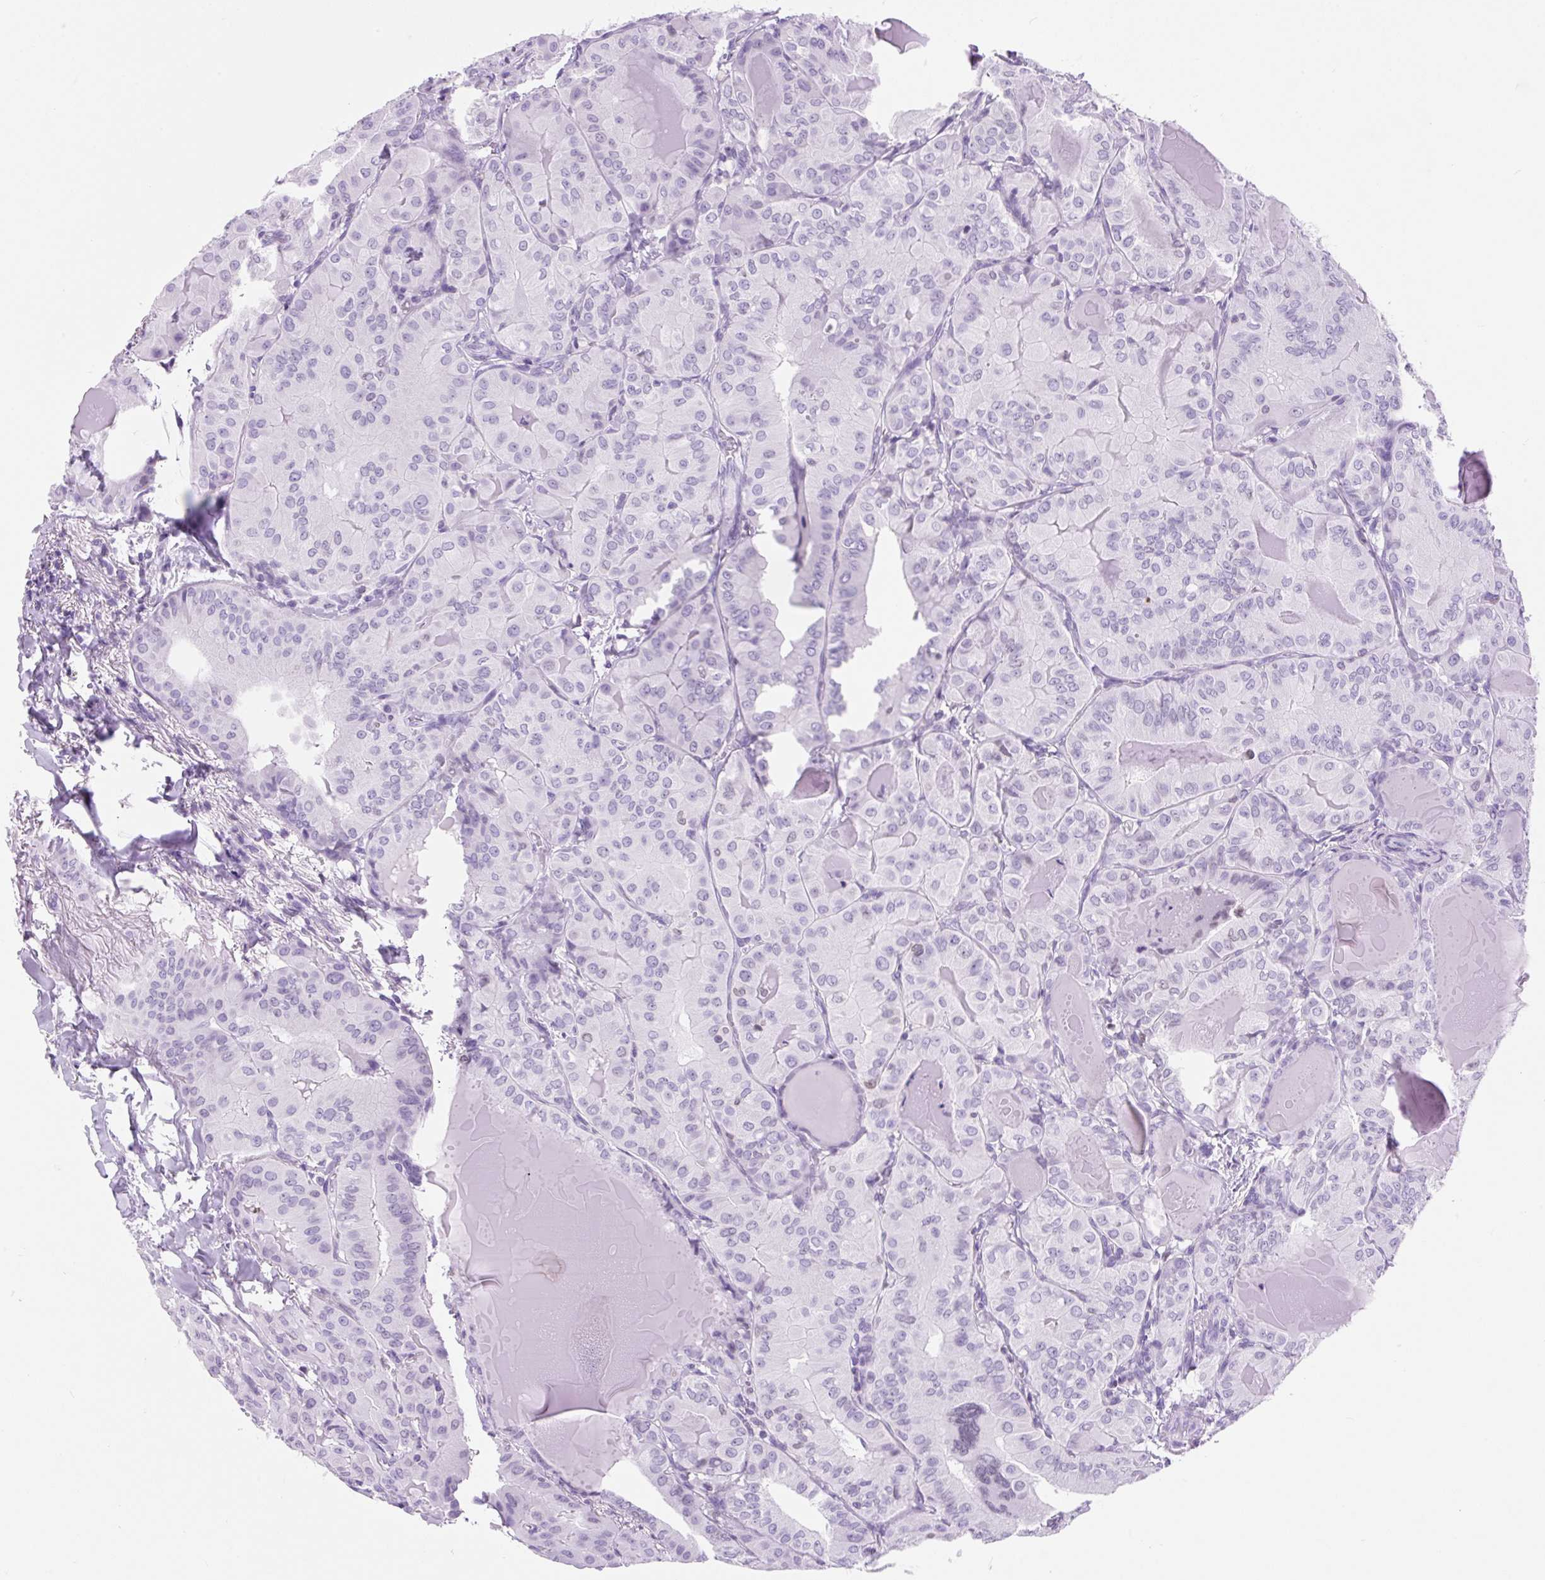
{"staining": {"intensity": "negative", "quantity": "none", "location": "none"}, "tissue": "thyroid cancer", "cell_type": "Tumor cells", "image_type": "cancer", "snomed": [{"axis": "morphology", "description": "Papillary adenocarcinoma, NOS"}, {"axis": "topography", "description": "Thyroid gland"}], "caption": "A micrograph of thyroid cancer (papillary adenocarcinoma) stained for a protein shows no brown staining in tumor cells.", "gene": "VPREB1", "patient": {"sex": "female", "age": 68}}